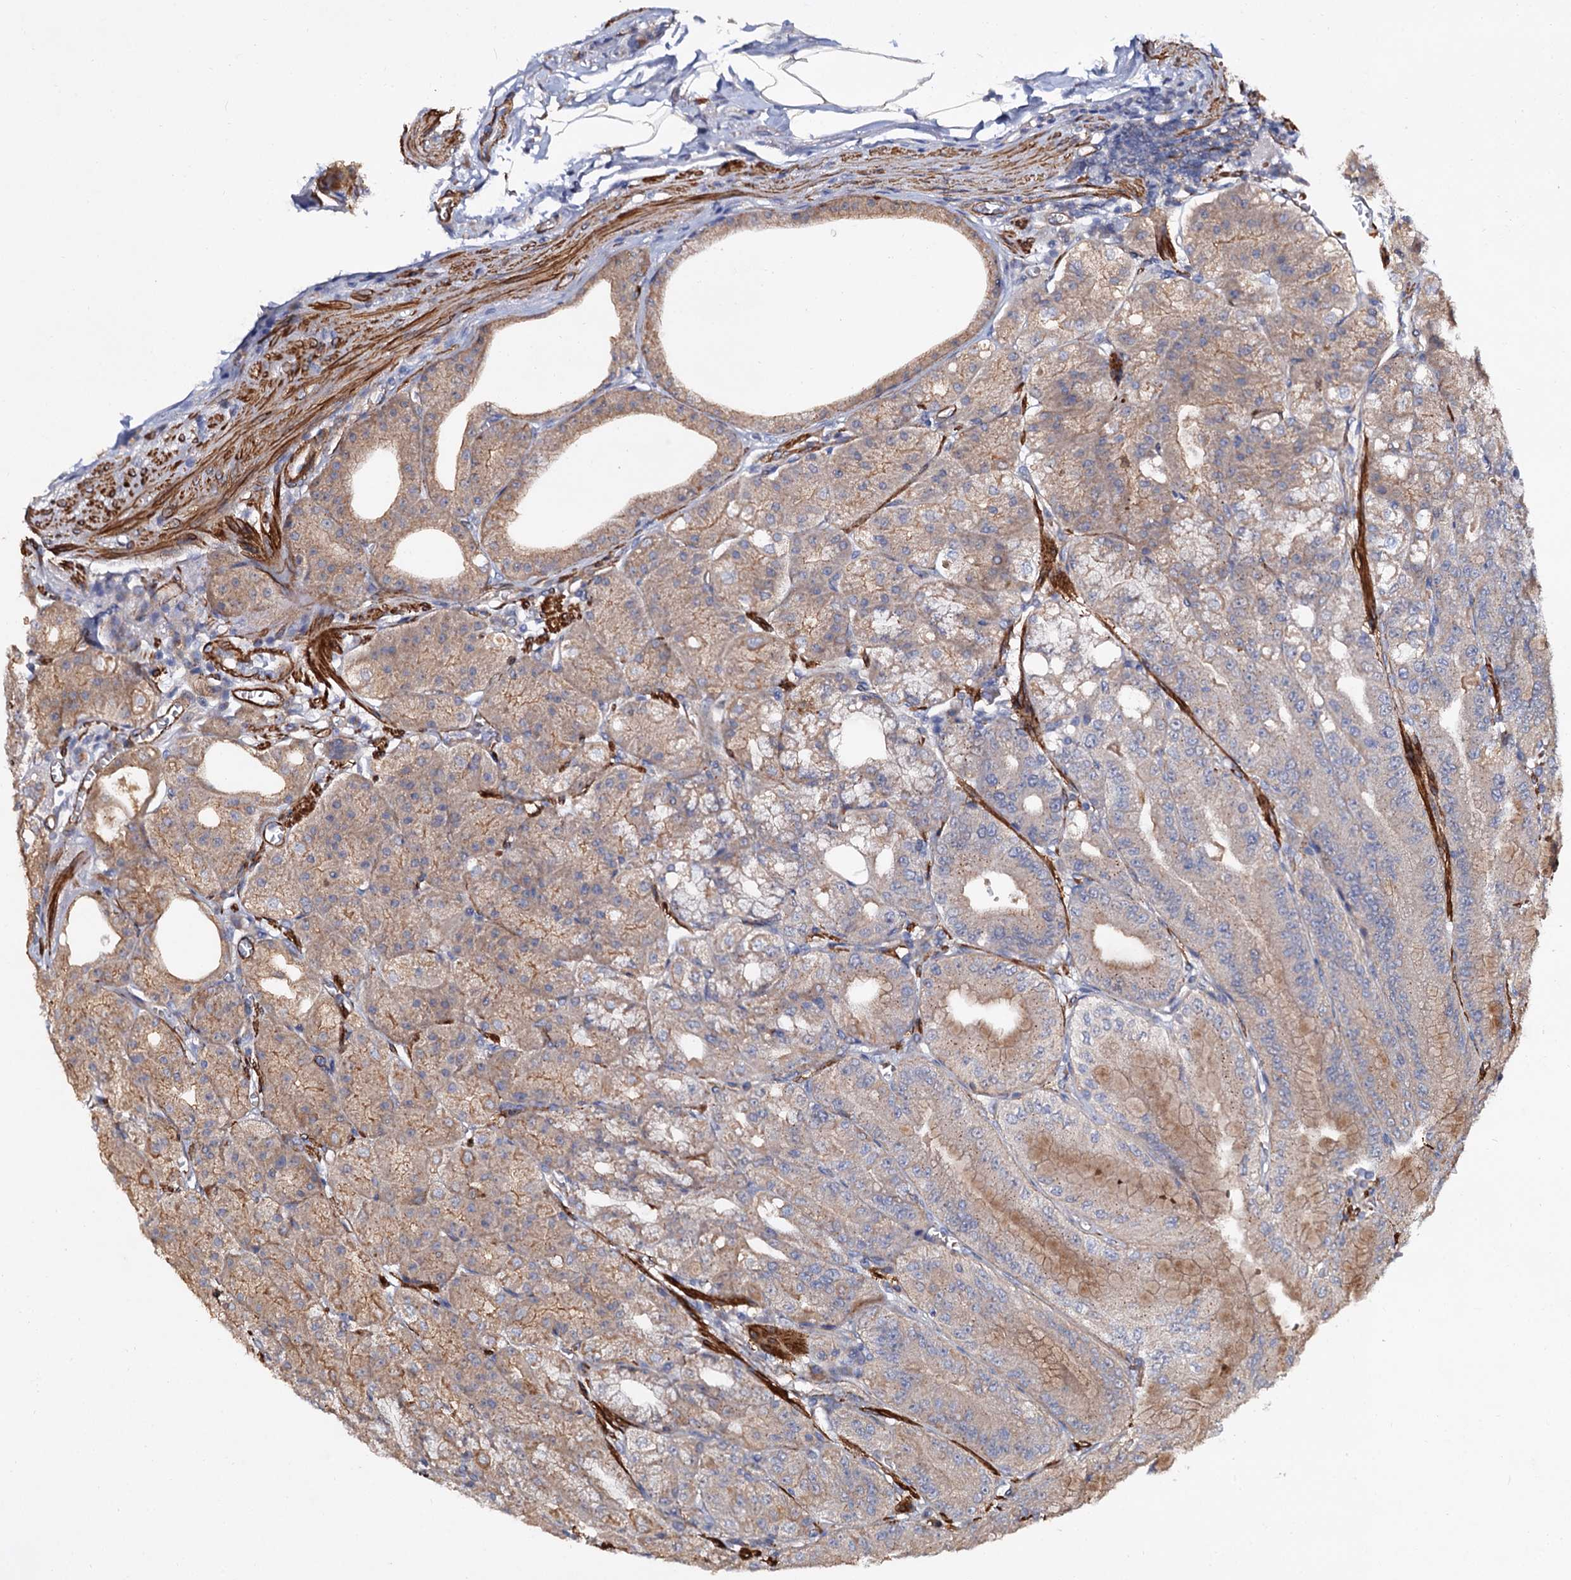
{"staining": {"intensity": "moderate", "quantity": ">75%", "location": "cytoplasmic/membranous"}, "tissue": "stomach", "cell_type": "Glandular cells", "image_type": "normal", "snomed": [{"axis": "morphology", "description": "Normal tissue, NOS"}, {"axis": "topography", "description": "Stomach, upper"}, {"axis": "topography", "description": "Stomach, lower"}], "caption": "Immunohistochemical staining of unremarkable stomach reveals moderate cytoplasmic/membranous protein expression in approximately >75% of glandular cells.", "gene": "ISM2", "patient": {"sex": "male", "age": 71}}